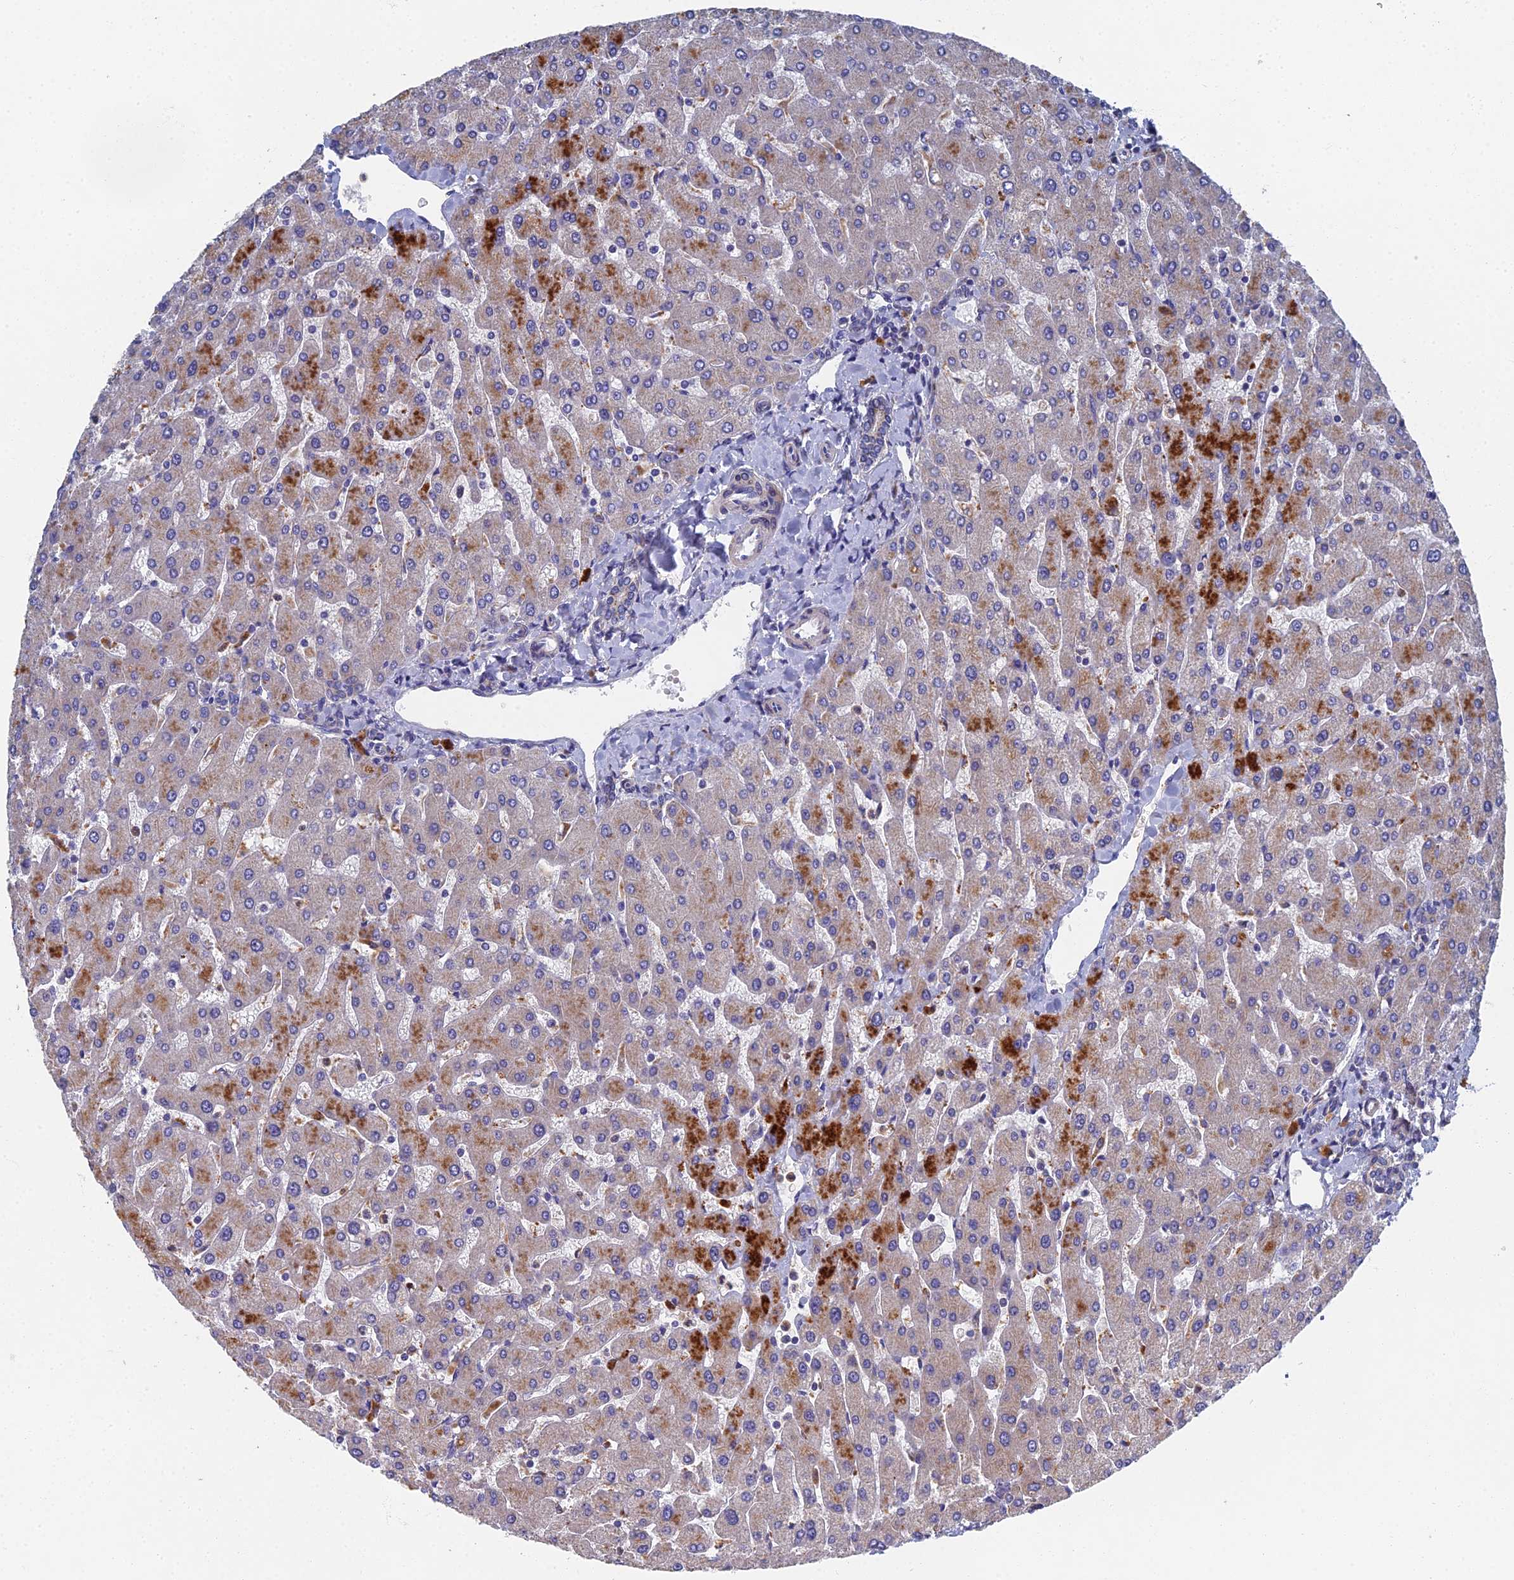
{"staining": {"intensity": "negative", "quantity": "none", "location": "none"}, "tissue": "liver", "cell_type": "Cholangiocytes", "image_type": "normal", "snomed": [{"axis": "morphology", "description": "Normal tissue, NOS"}, {"axis": "topography", "description": "Liver"}], "caption": "Immunohistochemistry (IHC) histopathology image of normal liver: liver stained with DAB (3,3'-diaminobenzidine) demonstrates no significant protein positivity in cholangiocytes. (IHC, brightfield microscopy, high magnification).", "gene": "RNASEK", "patient": {"sex": "male", "age": 55}}